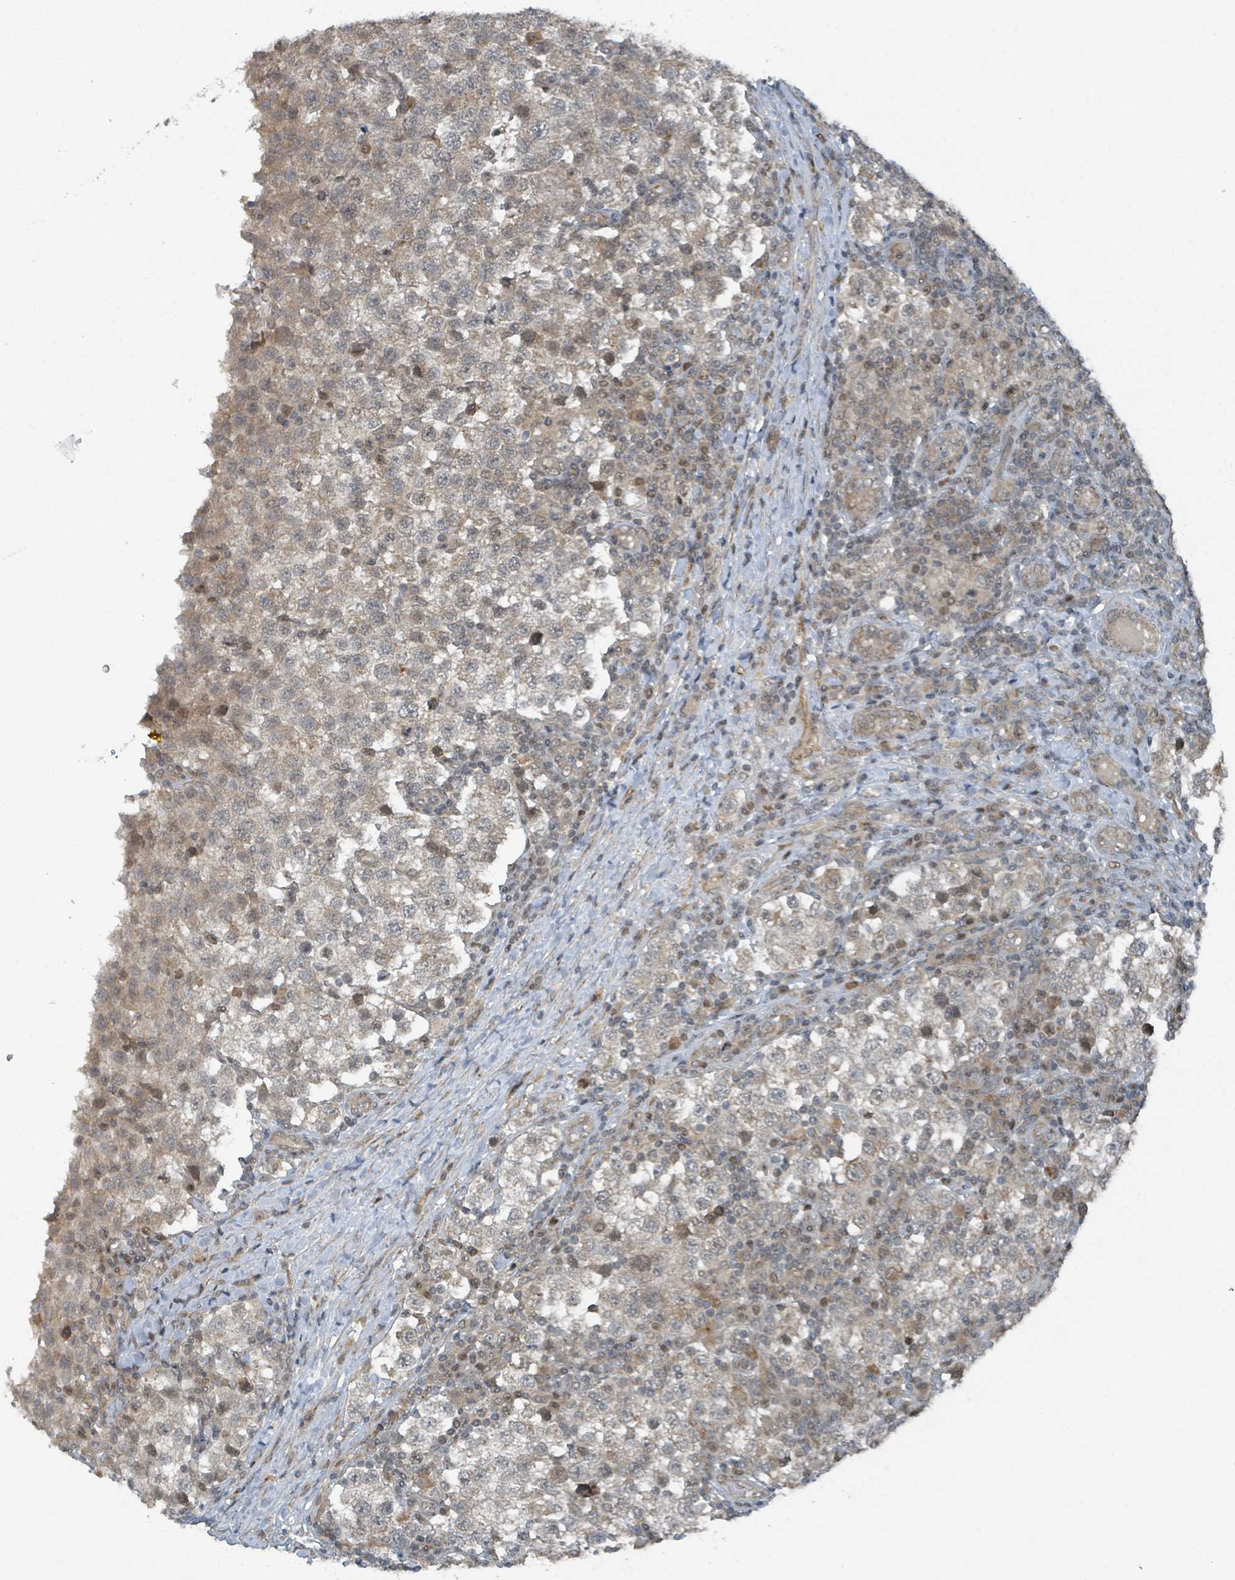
{"staining": {"intensity": "weak", "quantity": "25%-75%", "location": "cytoplasmic/membranous,nuclear"}, "tissue": "testis cancer", "cell_type": "Tumor cells", "image_type": "cancer", "snomed": [{"axis": "morphology", "description": "Seminoma, NOS"}, {"axis": "topography", "description": "Testis"}], "caption": "There is low levels of weak cytoplasmic/membranous and nuclear staining in tumor cells of testis seminoma, as demonstrated by immunohistochemical staining (brown color).", "gene": "PHIP", "patient": {"sex": "male", "age": 34}}